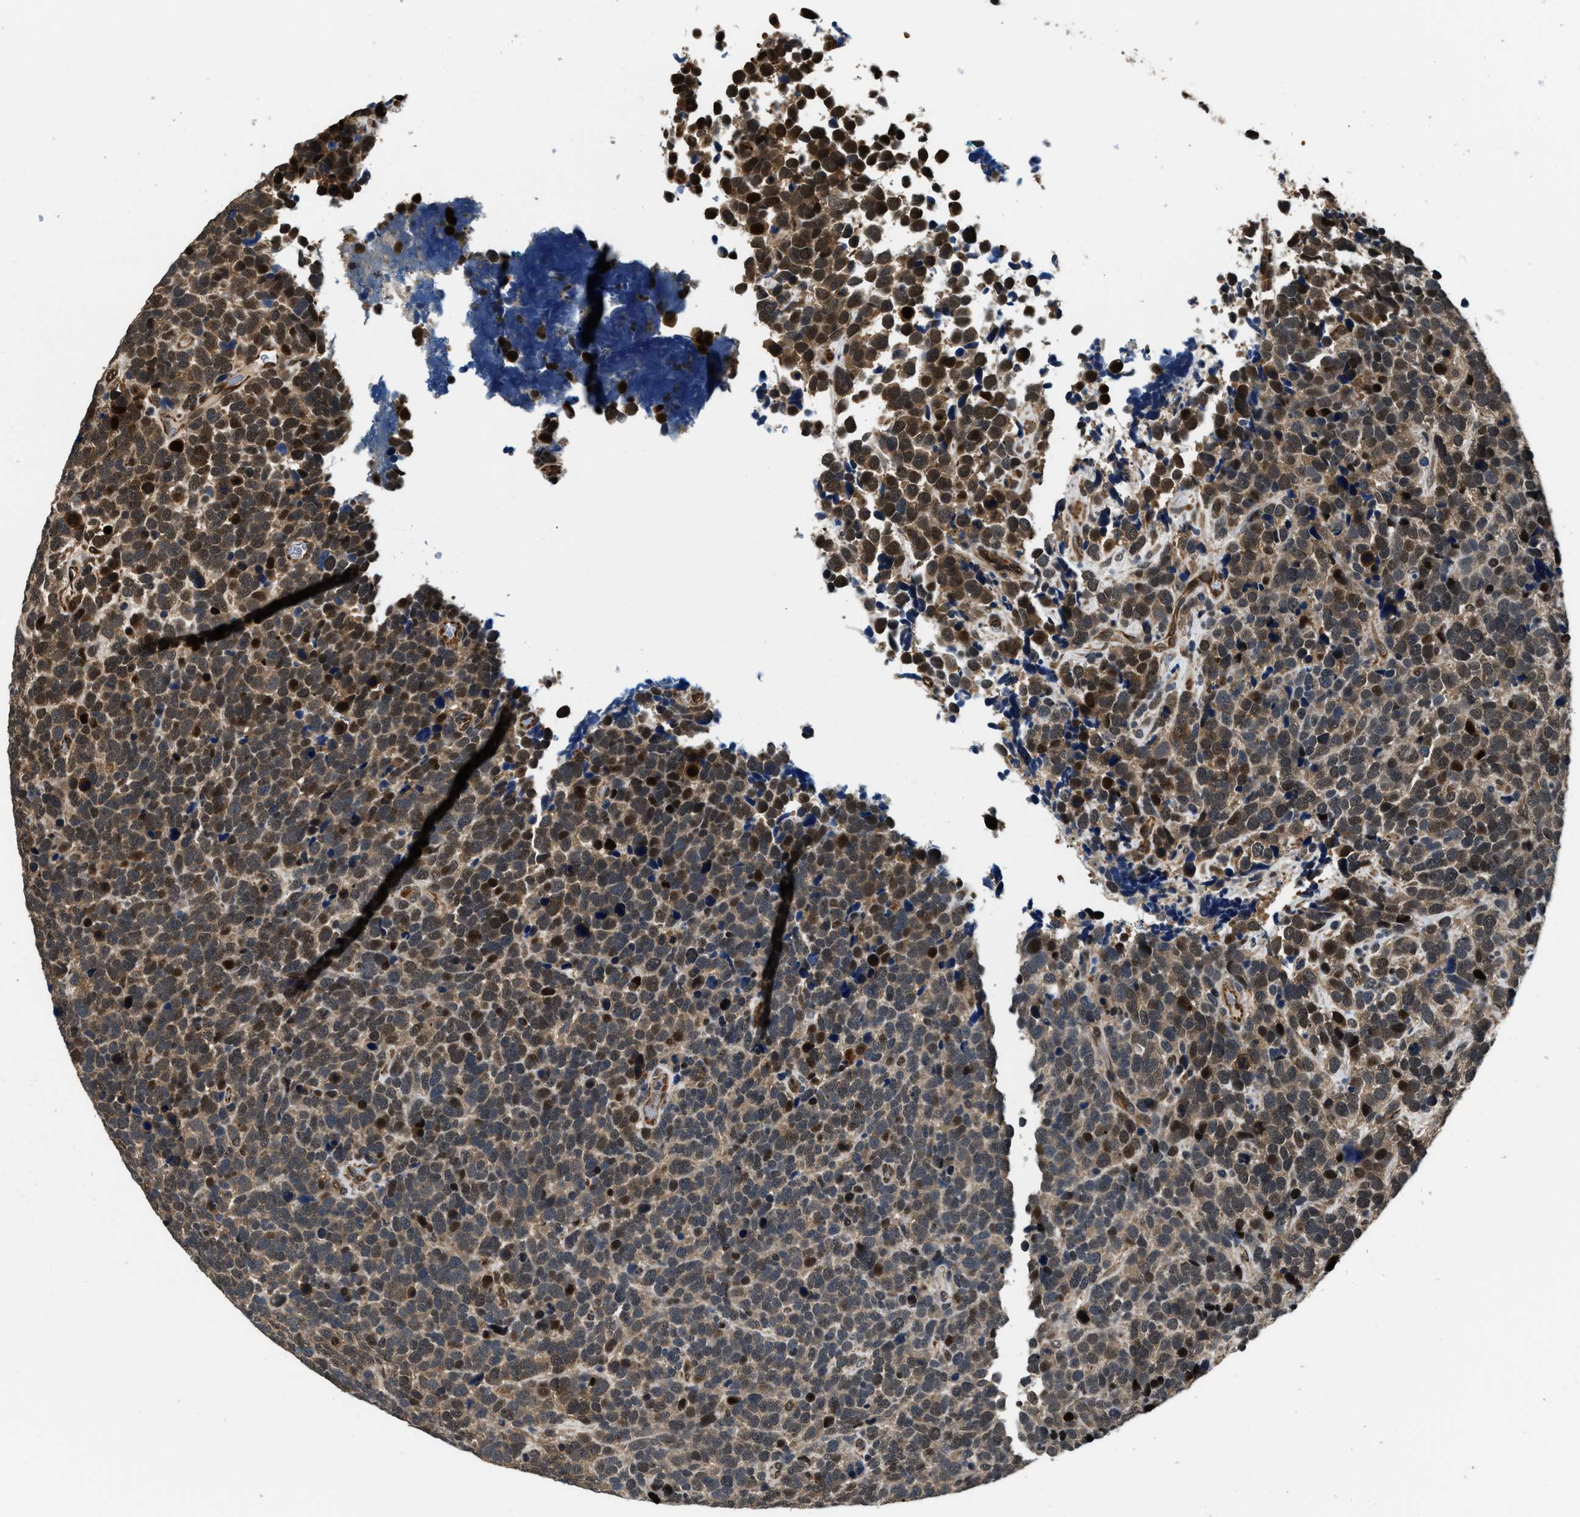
{"staining": {"intensity": "moderate", "quantity": ">75%", "location": "cytoplasmic/membranous,nuclear"}, "tissue": "urothelial cancer", "cell_type": "Tumor cells", "image_type": "cancer", "snomed": [{"axis": "morphology", "description": "Urothelial carcinoma, High grade"}, {"axis": "topography", "description": "Urinary bladder"}], "caption": "Moderate cytoplasmic/membranous and nuclear protein staining is identified in about >75% of tumor cells in urothelial cancer.", "gene": "RBM33", "patient": {"sex": "female", "age": 82}}